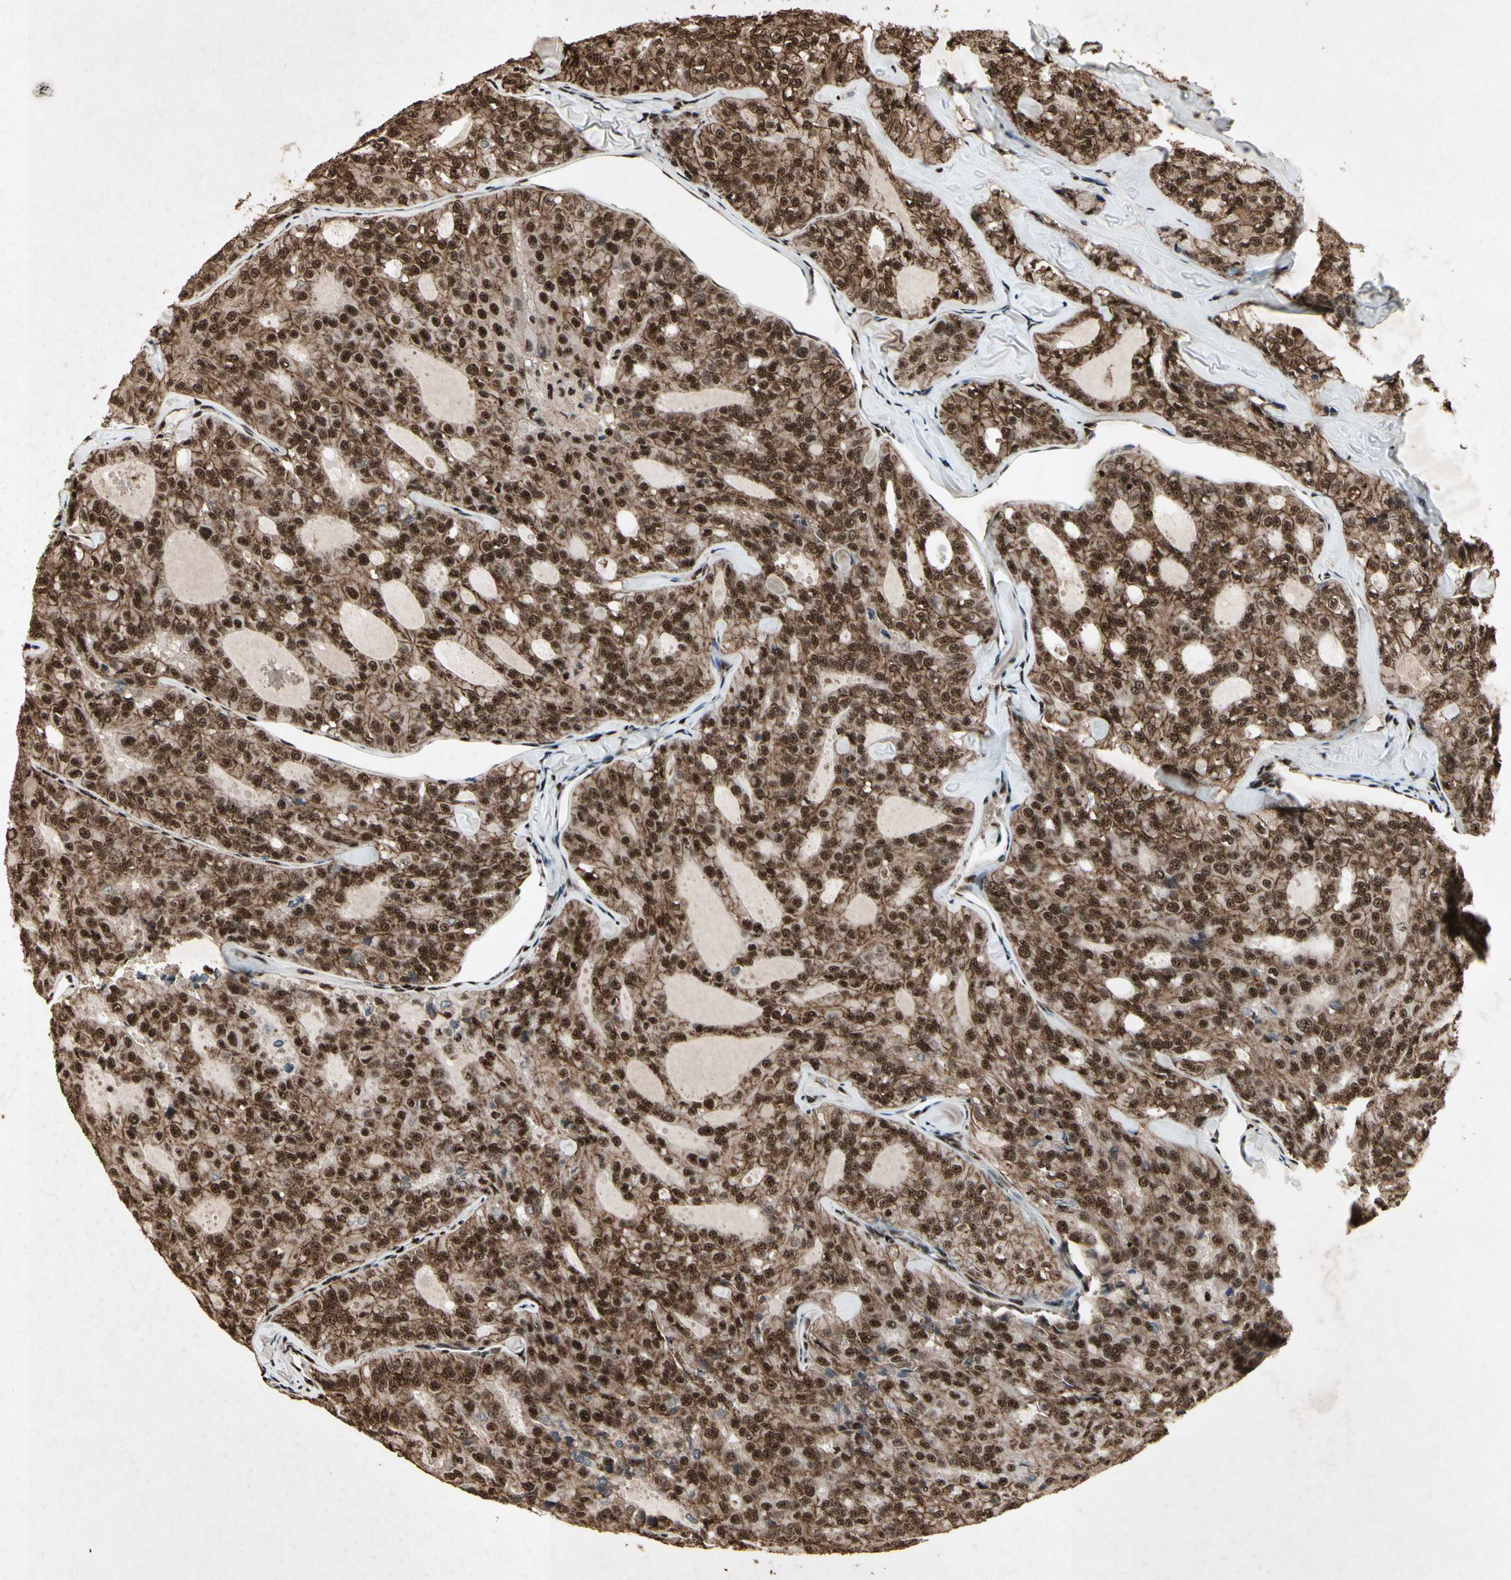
{"staining": {"intensity": "strong", "quantity": ">75%", "location": "cytoplasmic/membranous,nuclear"}, "tissue": "thyroid cancer", "cell_type": "Tumor cells", "image_type": "cancer", "snomed": [{"axis": "morphology", "description": "Follicular adenoma carcinoma, NOS"}, {"axis": "topography", "description": "Thyroid gland"}], "caption": "Immunohistochemistry micrograph of neoplastic tissue: human thyroid follicular adenoma carcinoma stained using immunohistochemistry (IHC) exhibits high levels of strong protein expression localized specifically in the cytoplasmic/membranous and nuclear of tumor cells, appearing as a cytoplasmic/membranous and nuclear brown color.", "gene": "TBX2", "patient": {"sex": "male", "age": 75}}